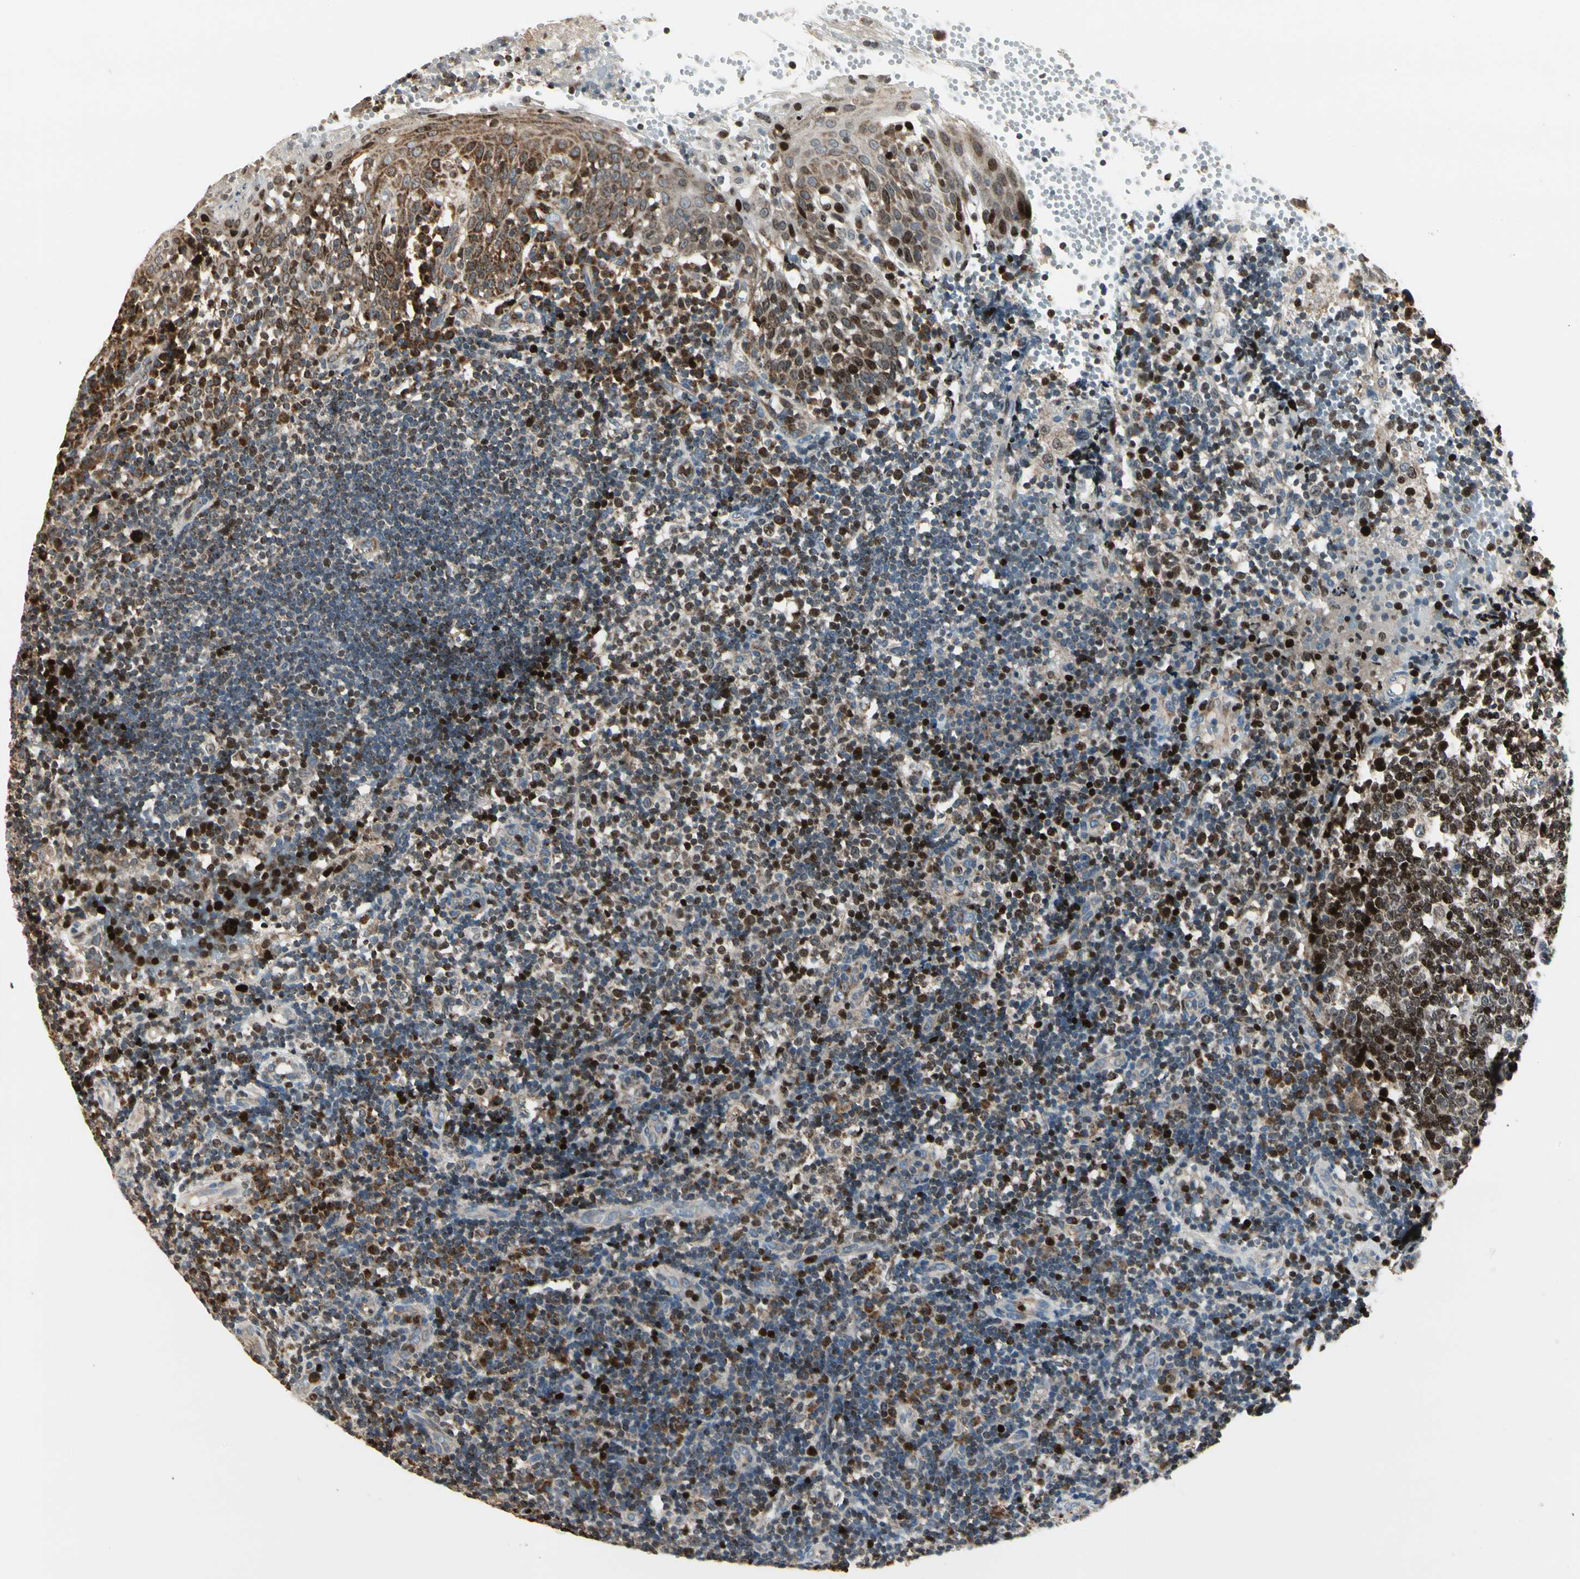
{"staining": {"intensity": "strong", "quantity": "25%-75%", "location": "nuclear"}, "tissue": "tonsil", "cell_type": "Germinal center cells", "image_type": "normal", "snomed": [{"axis": "morphology", "description": "Normal tissue, NOS"}, {"axis": "topography", "description": "Tonsil"}], "caption": "Protein analysis of benign tonsil exhibits strong nuclear expression in about 25%-75% of germinal center cells.", "gene": "IP6K2", "patient": {"sex": "female", "age": 40}}